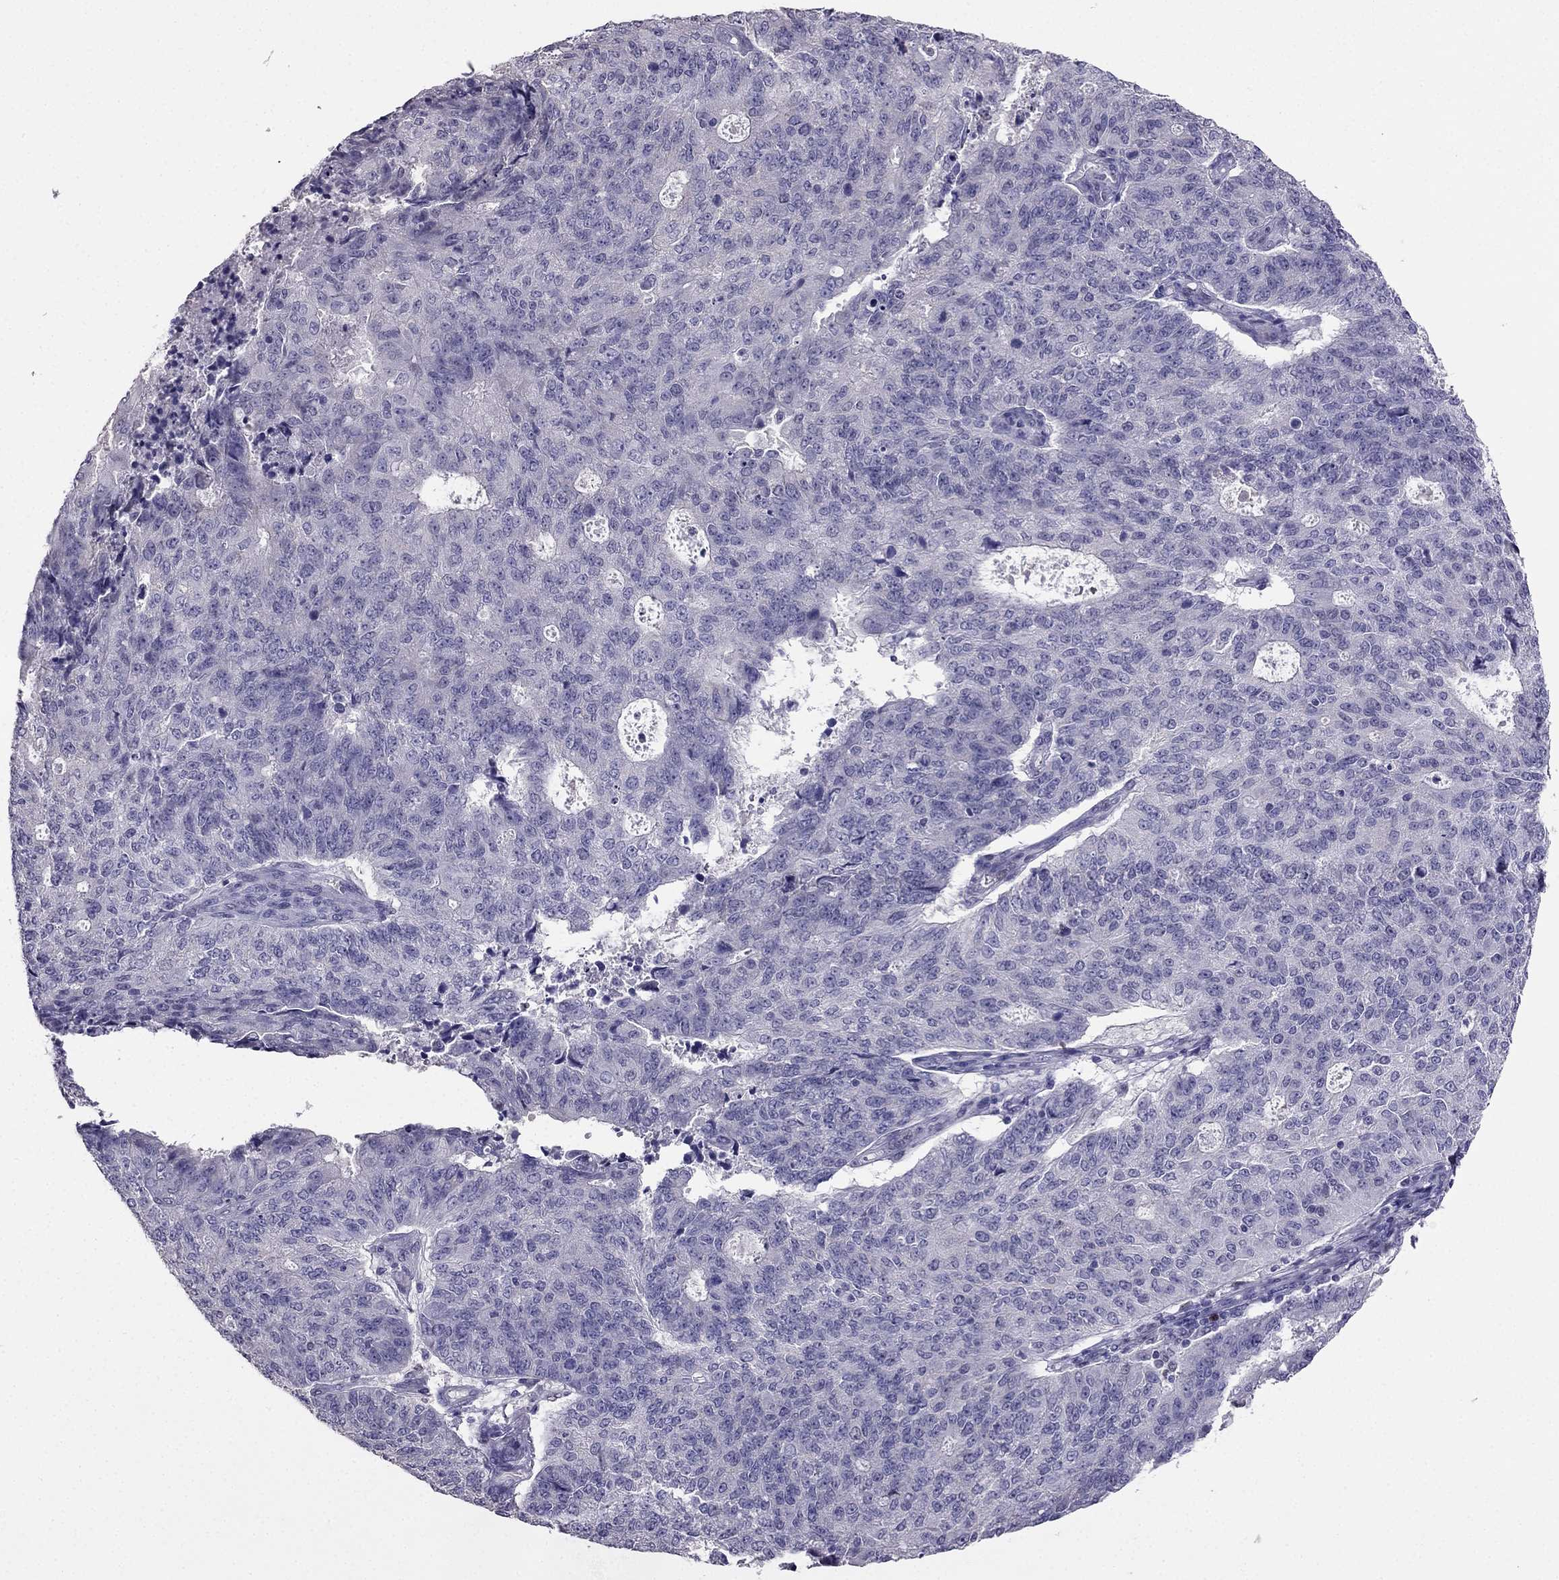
{"staining": {"intensity": "negative", "quantity": "none", "location": "none"}, "tissue": "endometrial cancer", "cell_type": "Tumor cells", "image_type": "cancer", "snomed": [{"axis": "morphology", "description": "Adenocarcinoma, NOS"}, {"axis": "topography", "description": "Endometrium"}], "caption": "High power microscopy image of an IHC photomicrograph of adenocarcinoma (endometrial), revealing no significant staining in tumor cells.", "gene": "ARID3A", "patient": {"sex": "female", "age": 82}}